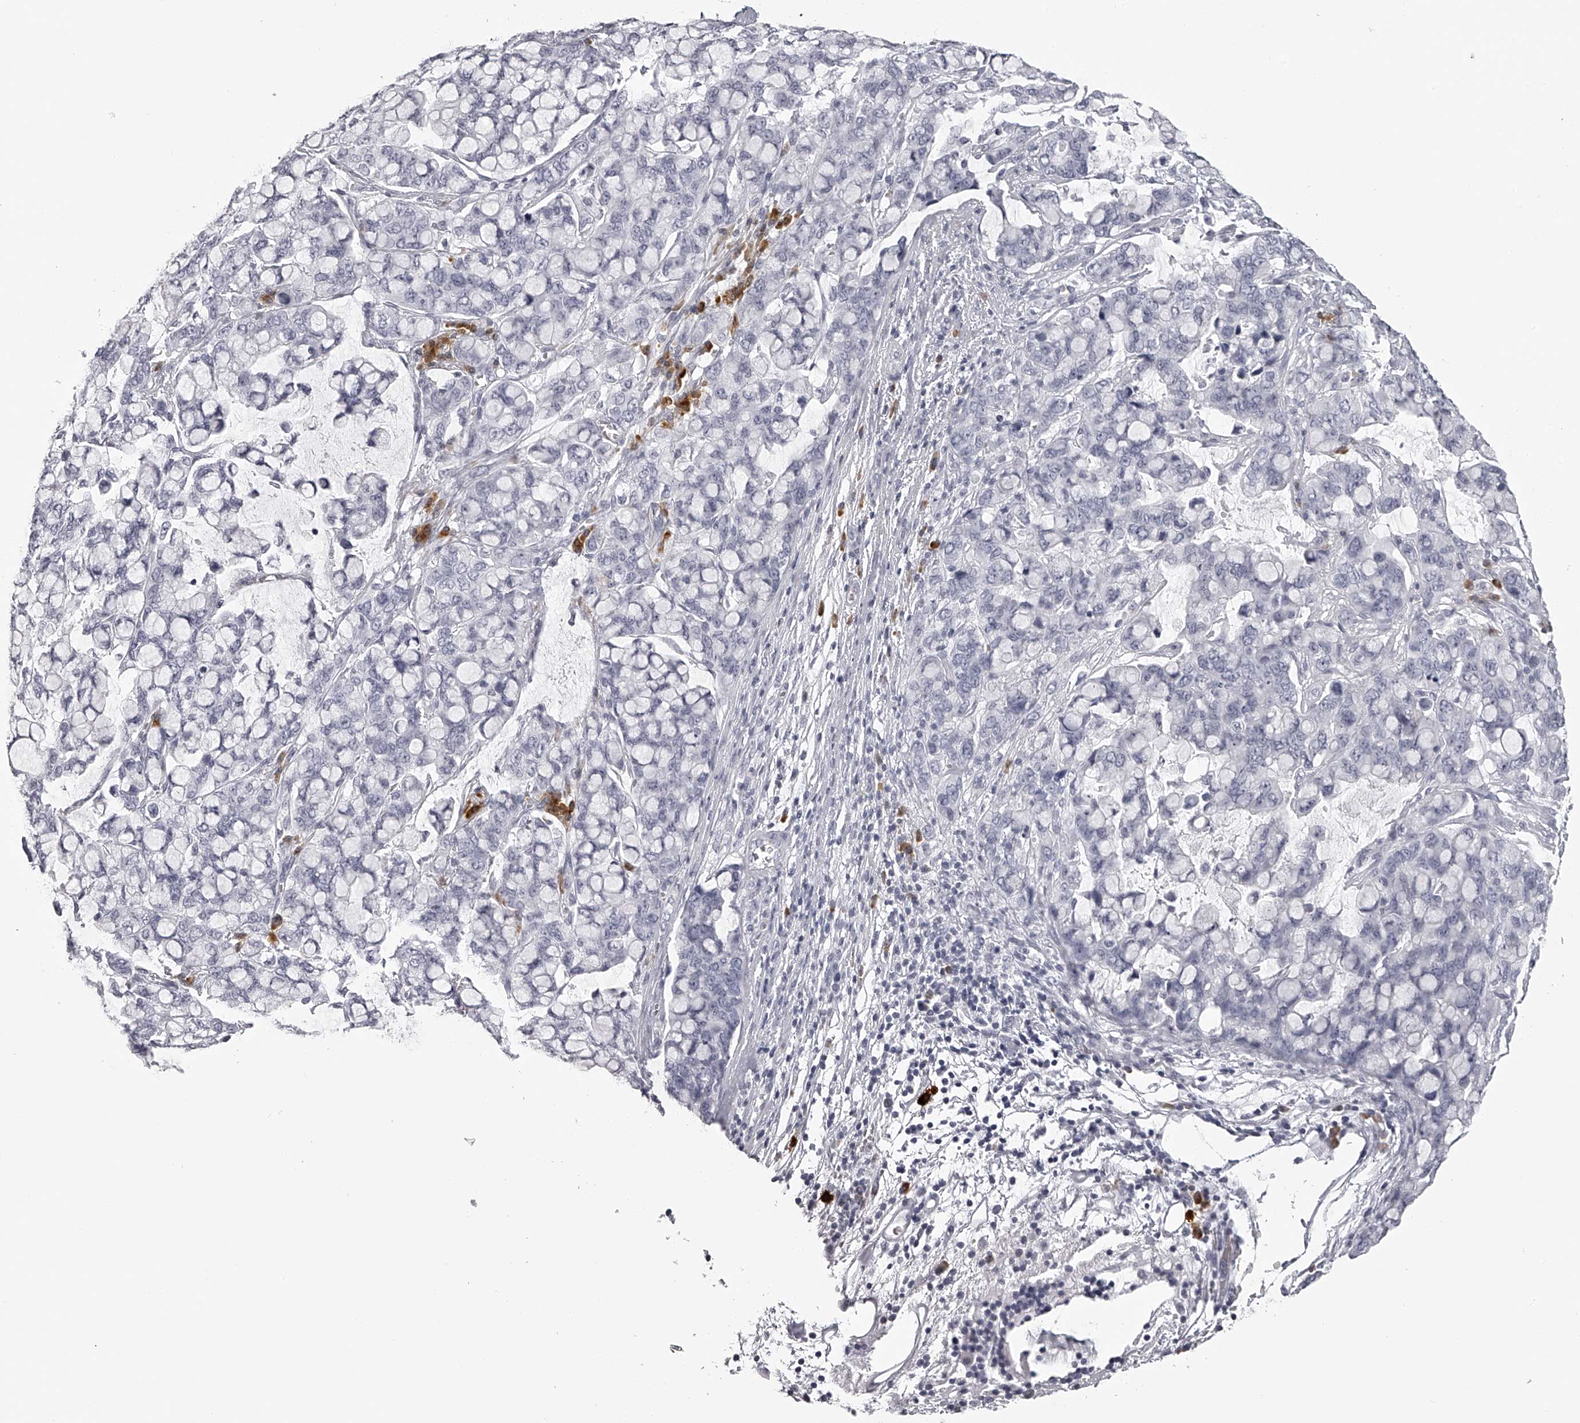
{"staining": {"intensity": "negative", "quantity": "none", "location": "none"}, "tissue": "stomach cancer", "cell_type": "Tumor cells", "image_type": "cancer", "snomed": [{"axis": "morphology", "description": "Adenocarcinoma, NOS"}, {"axis": "topography", "description": "Stomach, lower"}], "caption": "Immunohistochemical staining of stomach cancer displays no significant positivity in tumor cells.", "gene": "SEC11C", "patient": {"sex": "male", "age": 84}}